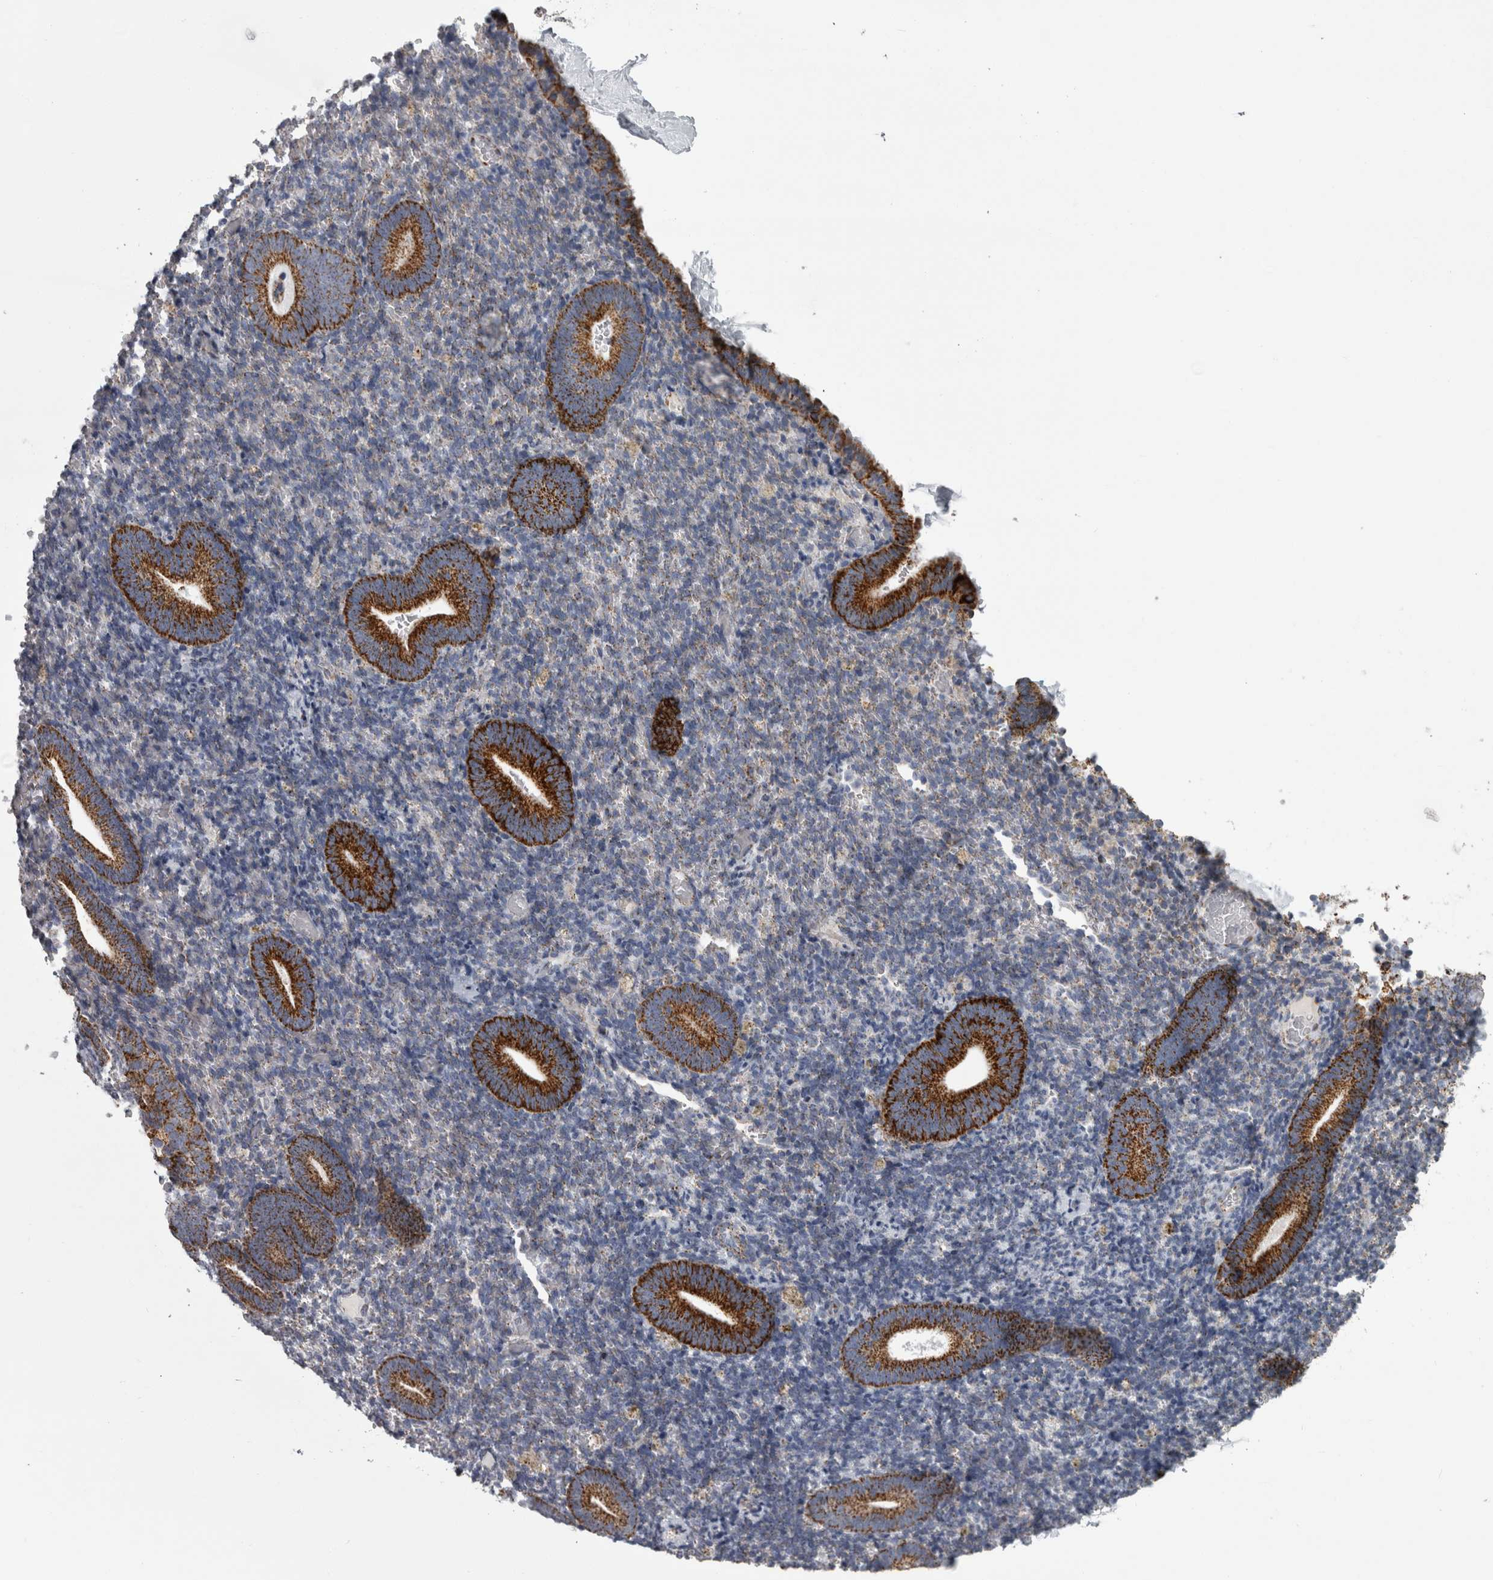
{"staining": {"intensity": "weak", "quantity": "<25%", "location": "cytoplasmic/membranous"}, "tissue": "endometrium", "cell_type": "Cells in endometrial stroma", "image_type": "normal", "snomed": [{"axis": "morphology", "description": "Normal tissue, NOS"}, {"axis": "topography", "description": "Endometrium"}], "caption": "An image of endometrium stained for a protein displays no brown staining in cells in endometrial stroma.", "gene": "DBT", "patient": {"sex": "female", "age": 51}}